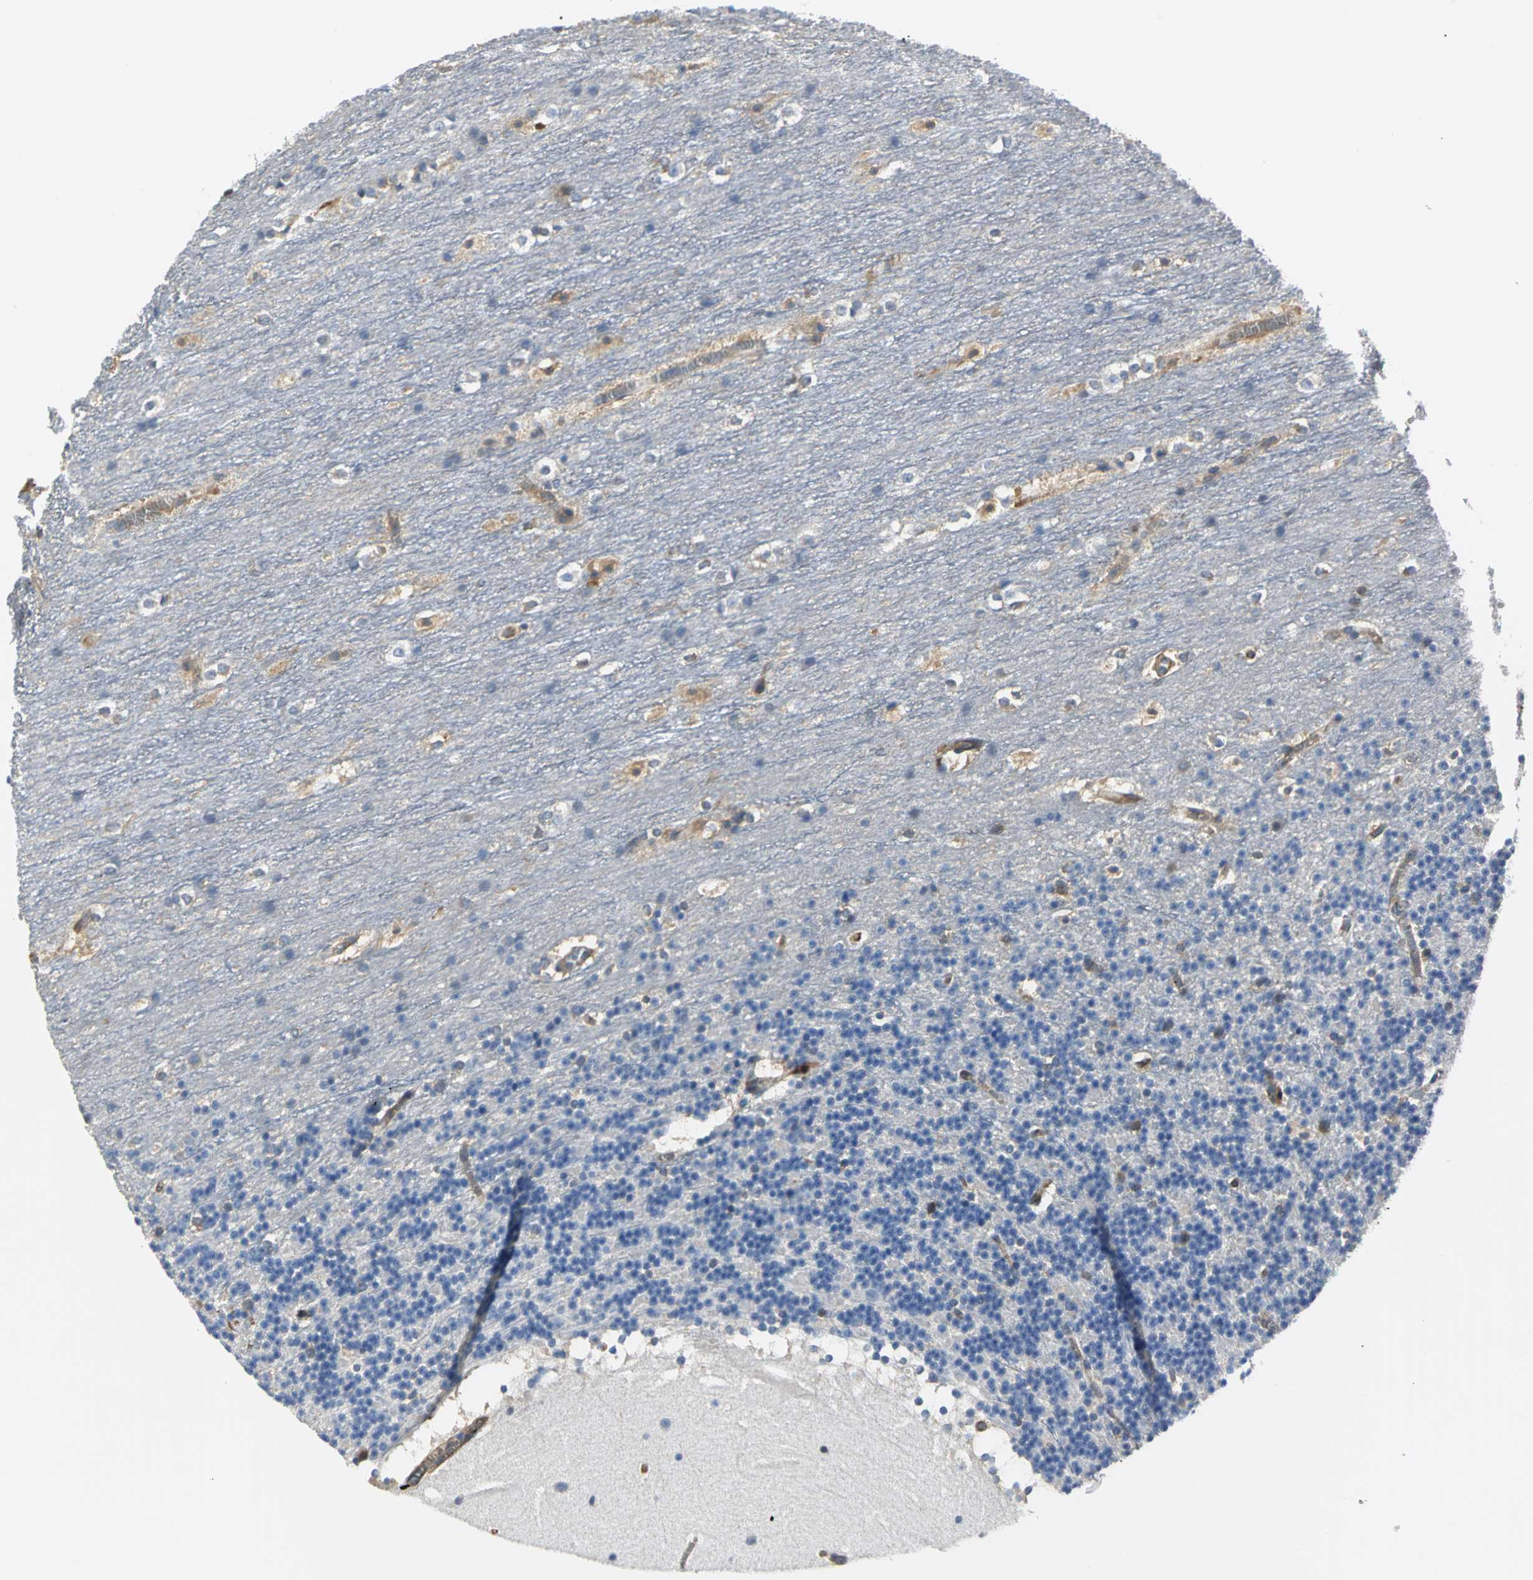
{"staining": {"intensity": "negative", "quantity": "none", "location": "none"}, "tissue": "cerebellum", "cell_type": "Cells in granular layer", "image_type": "normal", "snomed": [{"axis": "morphology", "description": "Normal tissue, NOS"}, {"axis": "topography", "description": "Cerebellum"}], "caption": "Immunohistochemistry (IHC) of unremarkable cerebellum reveals no expression in cells in granular layer.", "gene": "CHRNB1", "patient": {"sex": "female", "age": 19}}